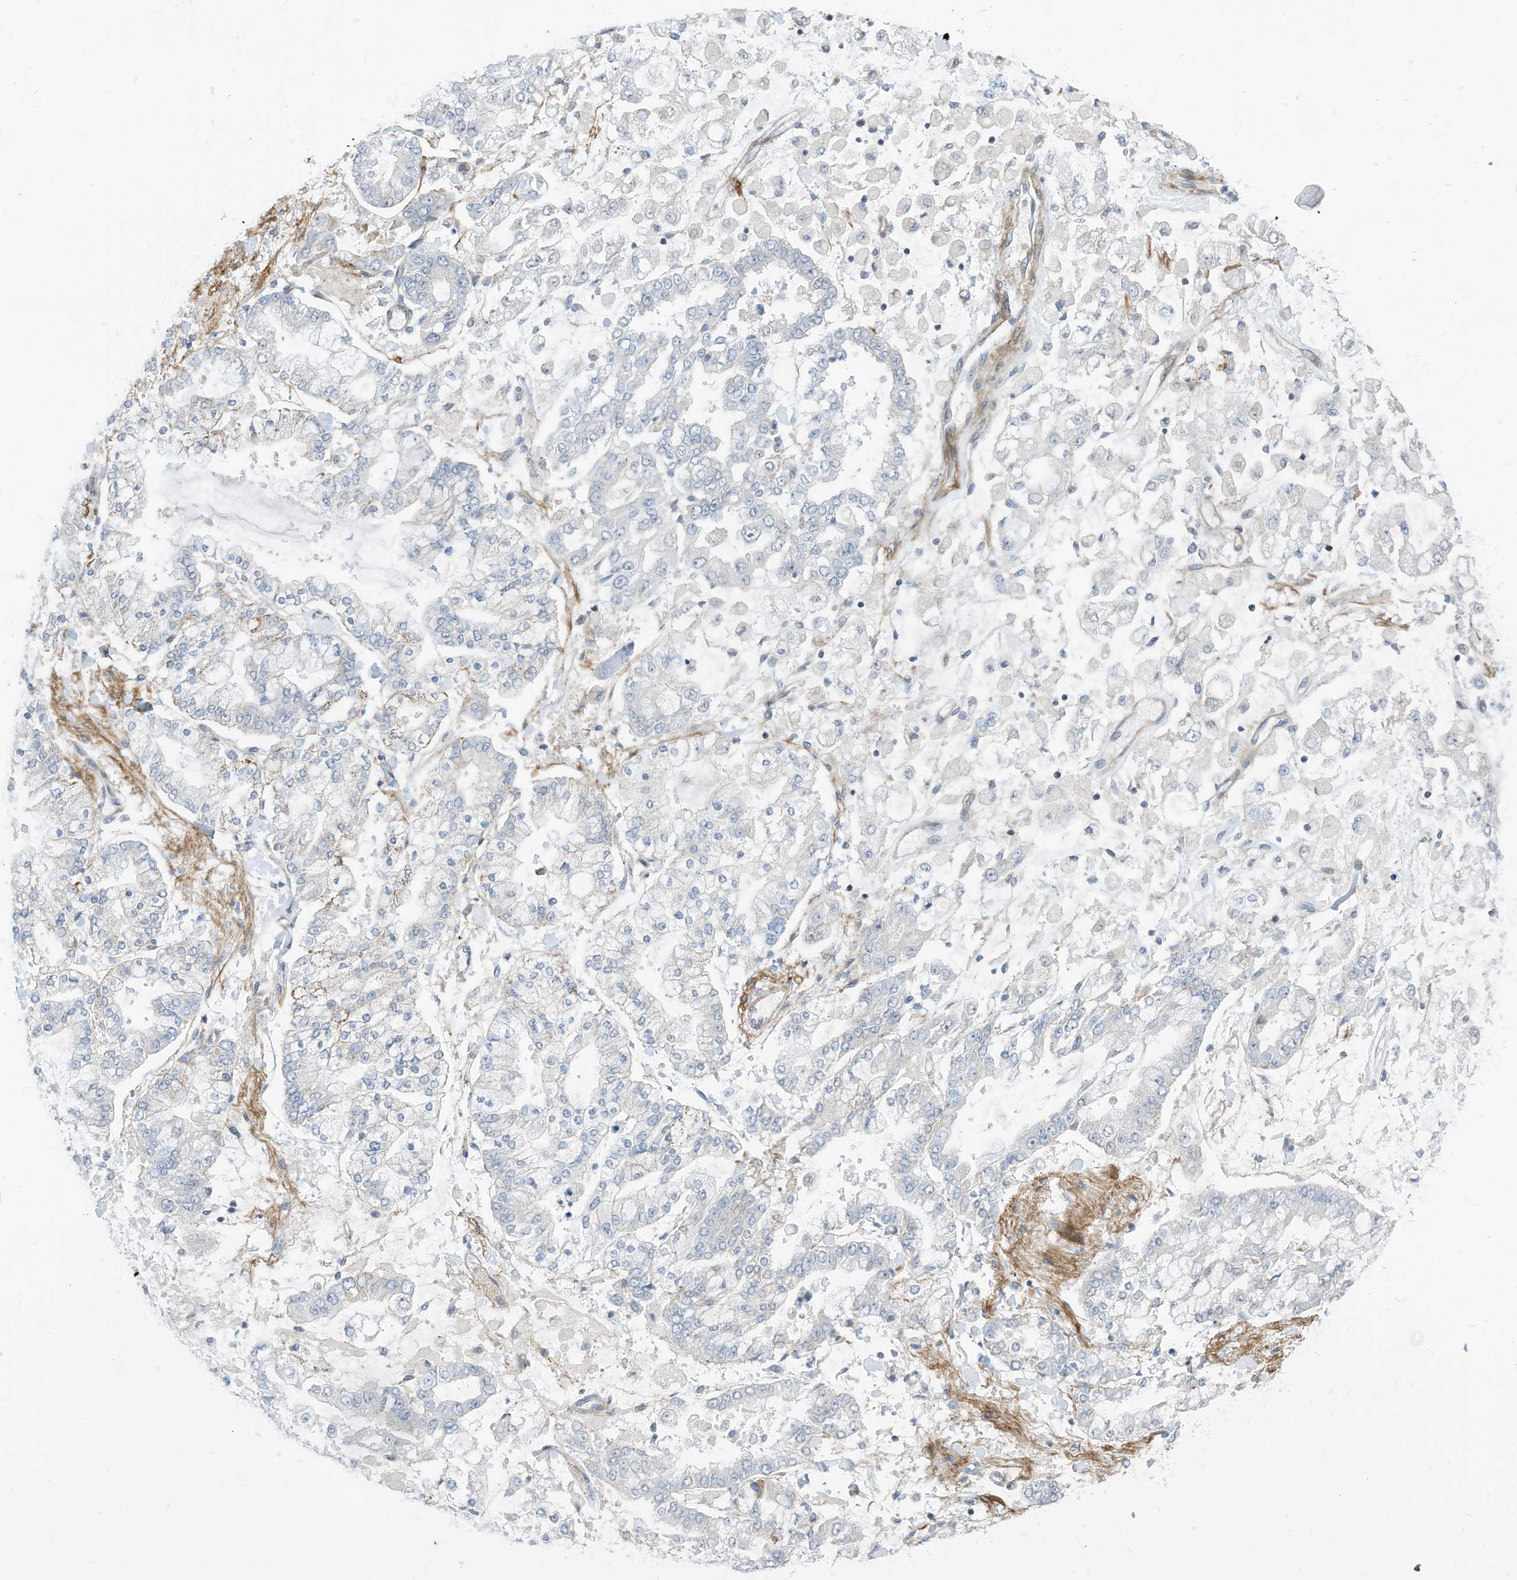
{"staining": {"intensity": "negative", "quantity": "none", "location": "none"}, "tissue": "stomach cancer", "cell_type": "Tumor cells", "image_type": "cancer", "snomed": [{"axis": "morphology", "description": "Normal tissue, NOS"}, {"axis": "morphology", "description": "Adenocarcinoma, NOS"}, {"axis": "topography", "description": "Stomach, upper"}, {"axis": "topography", "description": "Stomach"}], "caption": "This is an immunohistochemistry image of human stomach cancer (adenocarcinoma). There is no positivity in tumor cells.", "gene": "GPATCH3", "patient": {"sex": "male", "age": 76}}